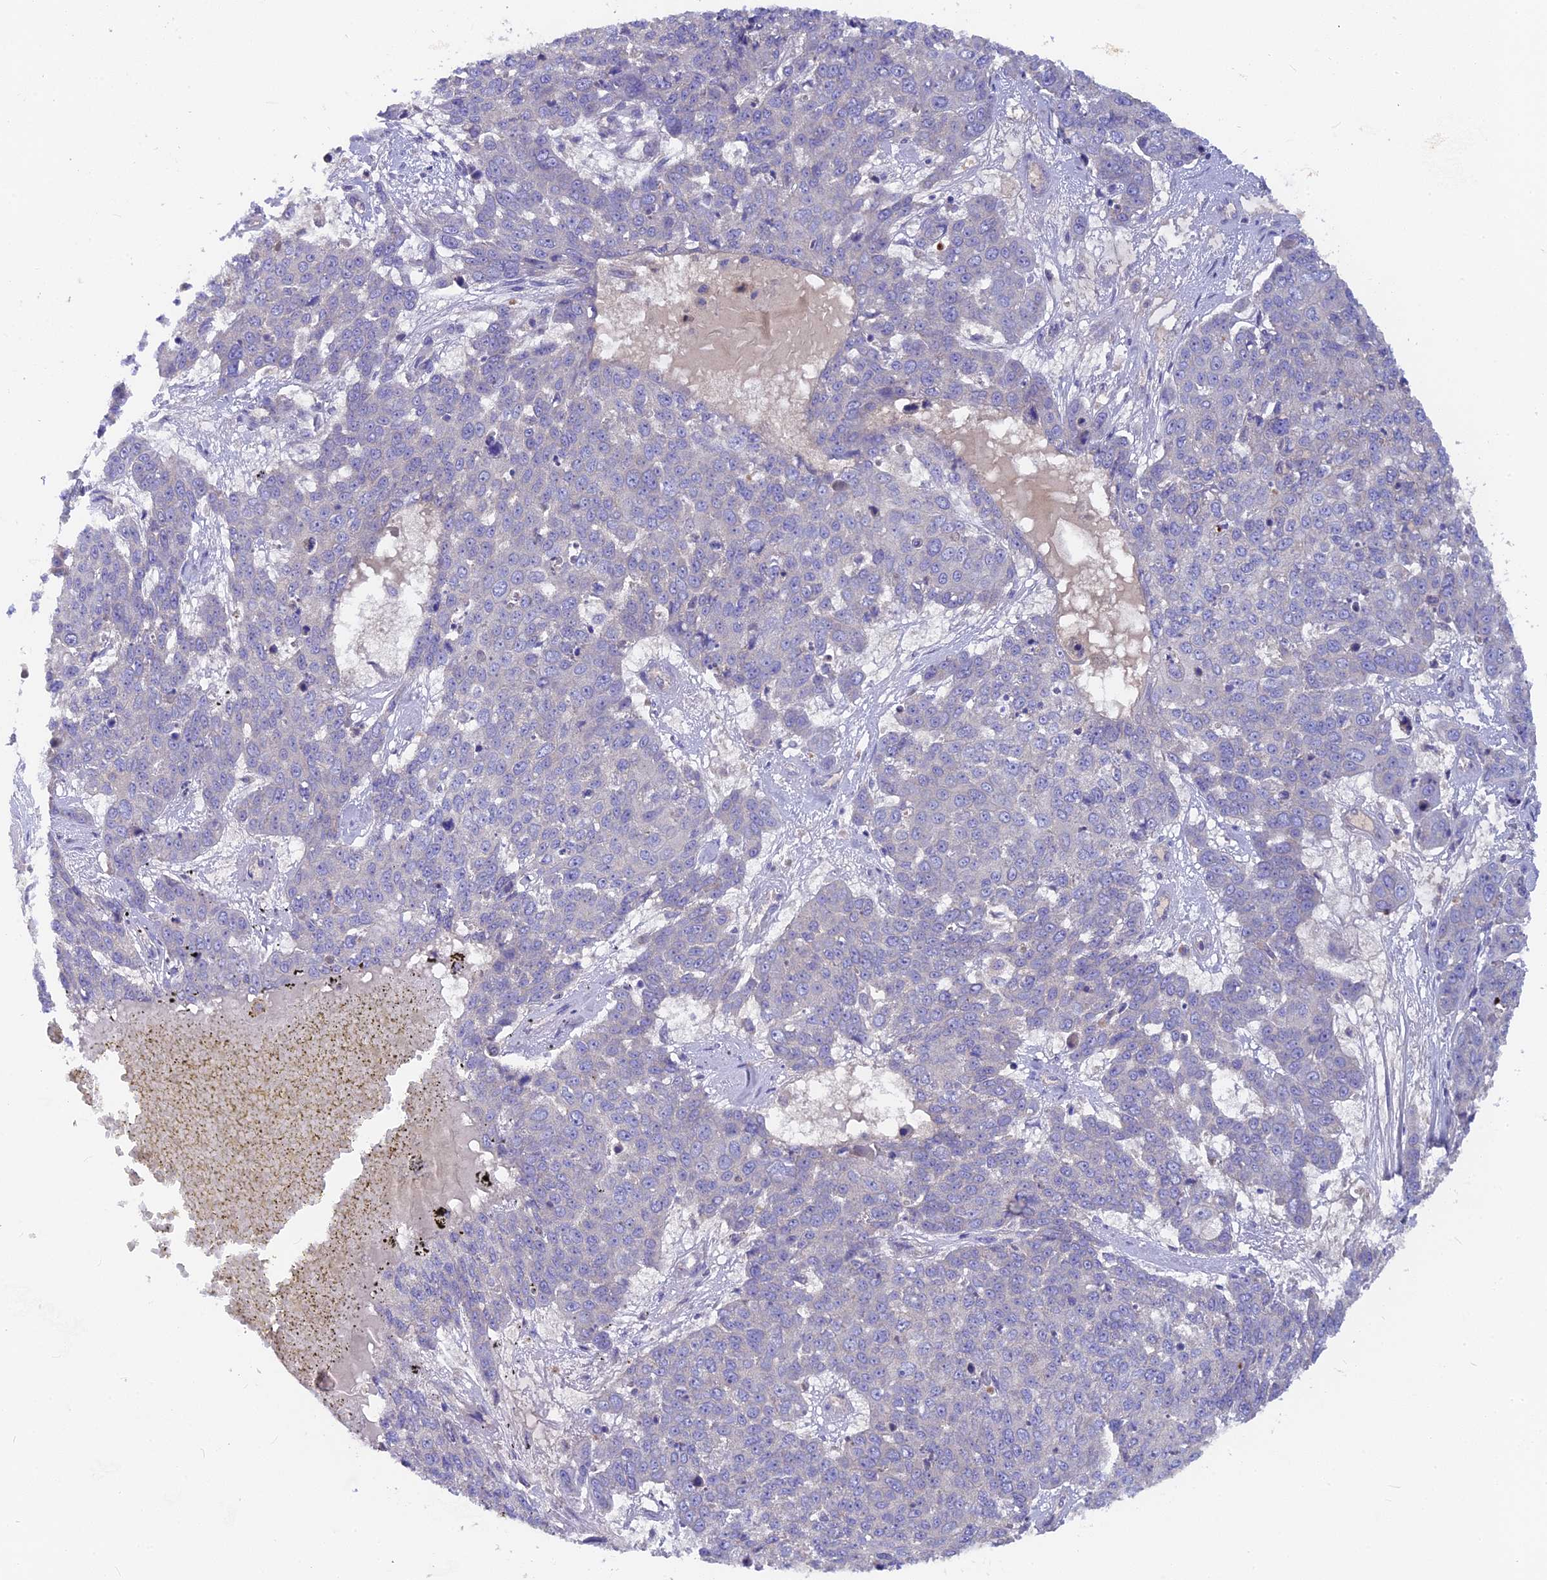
{"staining": {"intensity": "negative", "quantity": "none", "location": "none"}, "tissue": "skin cancer", "cell_type": "Tumor cells", "image_type": "cancer", "snomed": [{"axis": "morphology", "description": "Squamous cell carcinoma, NOS"}, {"axis": "topography", "description": "Skin"}], "caption": "Squamous cell carcinoma (skin) was stained to show a protein in brown. There is no significant positivity in tumor cells. (DAB (3,3'-diaminobenzidine) immunohistochemistry with hematoxylin counter stain).", "gene": "PZP", "patient": {"sex": "male", "age": 71}}